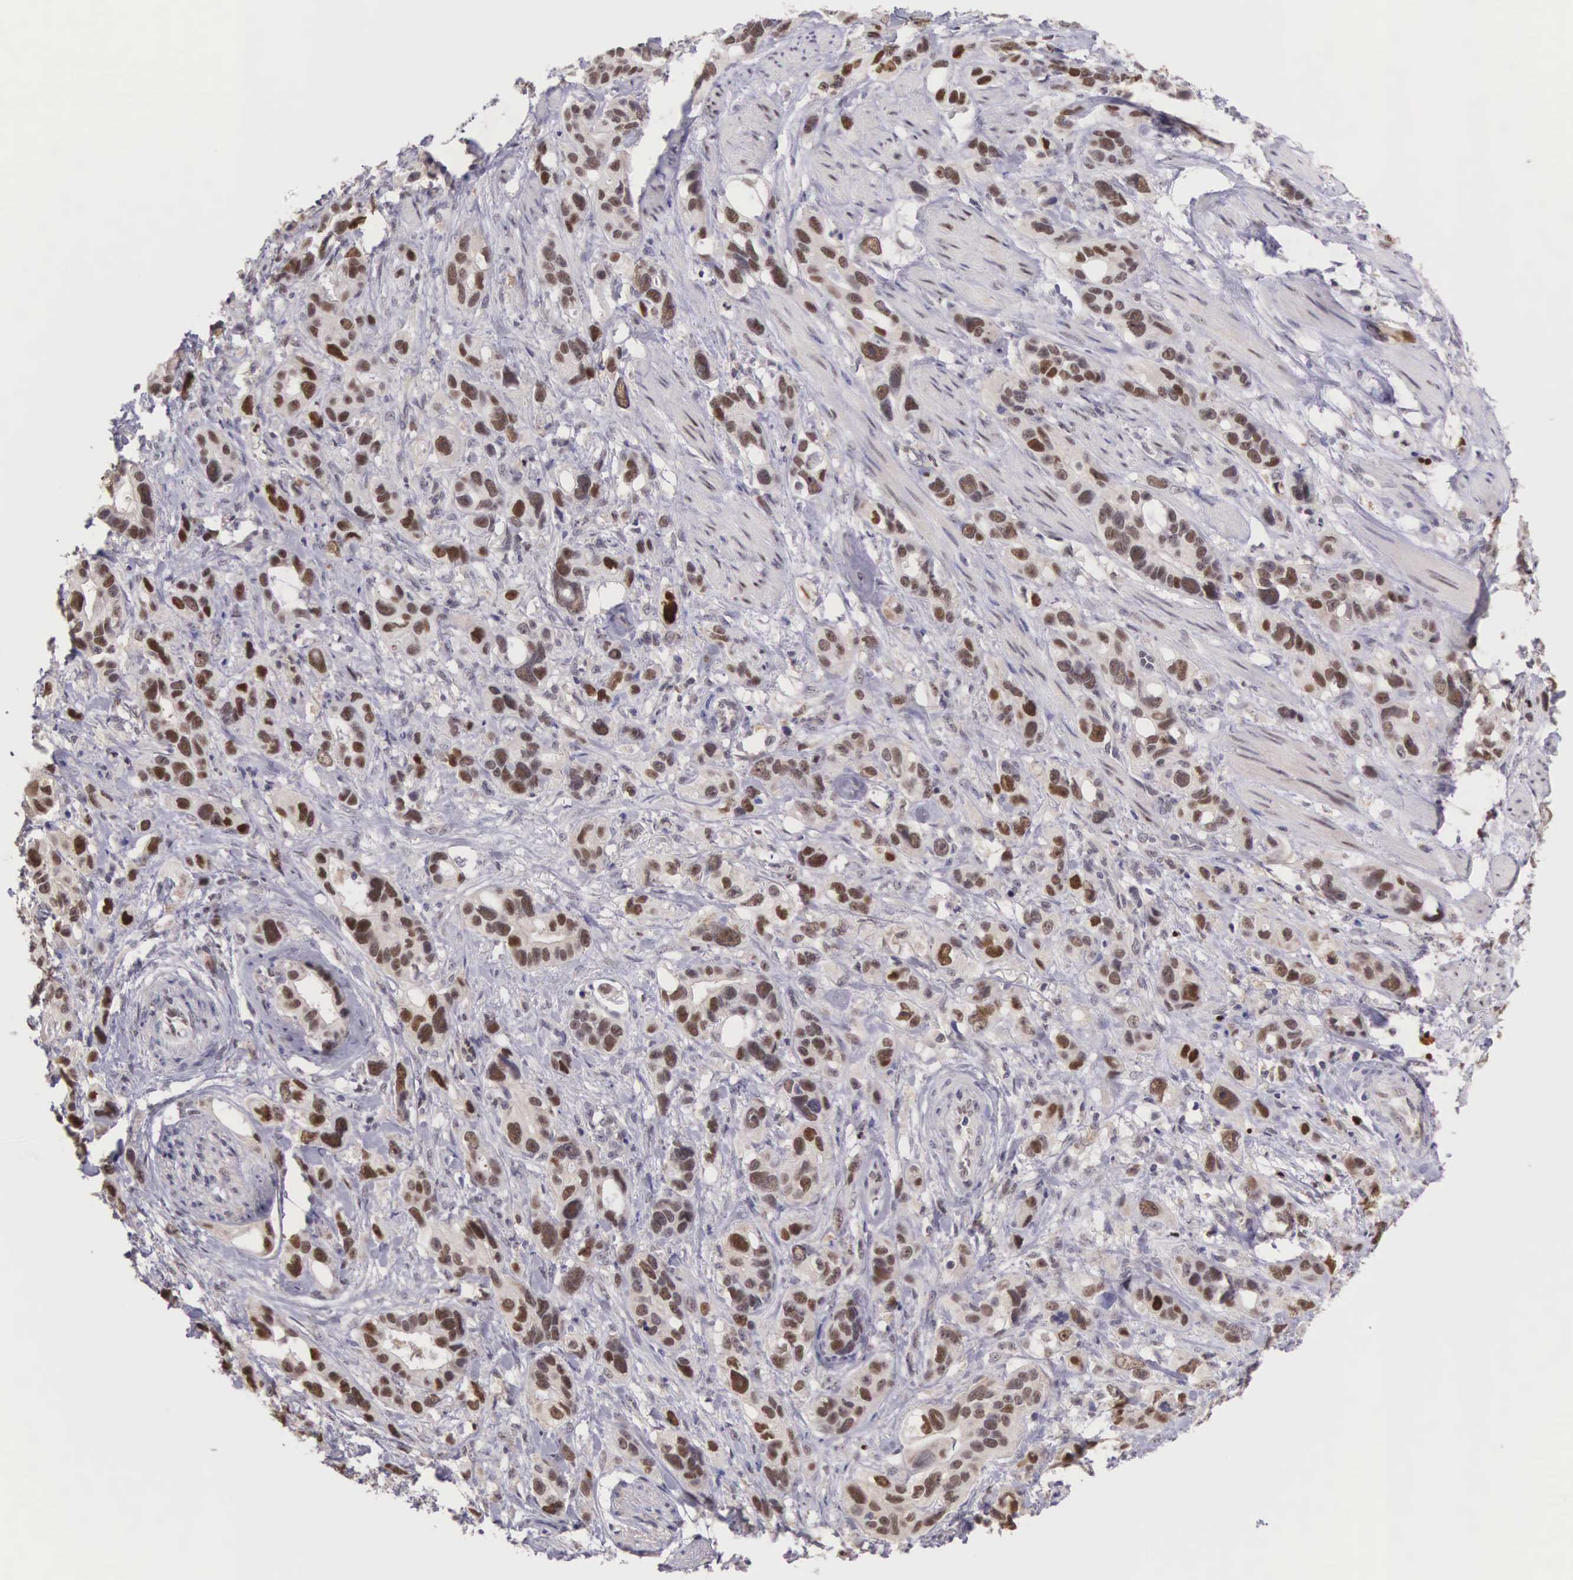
{"staining": {"intensity": "moderate", "quantity": "25%-75%", "location": "nuclear"}, "tissue": "stomach cancer", "cell_type": "Tumor cells", "image_type": "cancer", "snomed": [{"axis": "morphology", "description": "Adenocarcinoma, NOS"}, {"axis": "topography", "description": "Stomach, upper"}], "caption": "The immunohistochemical stain labels moderate nuclear staining in tumor cells of stomach cancer tissue.", "gene": "GRK3", "patient": {"sex": "male", "age": 47}}